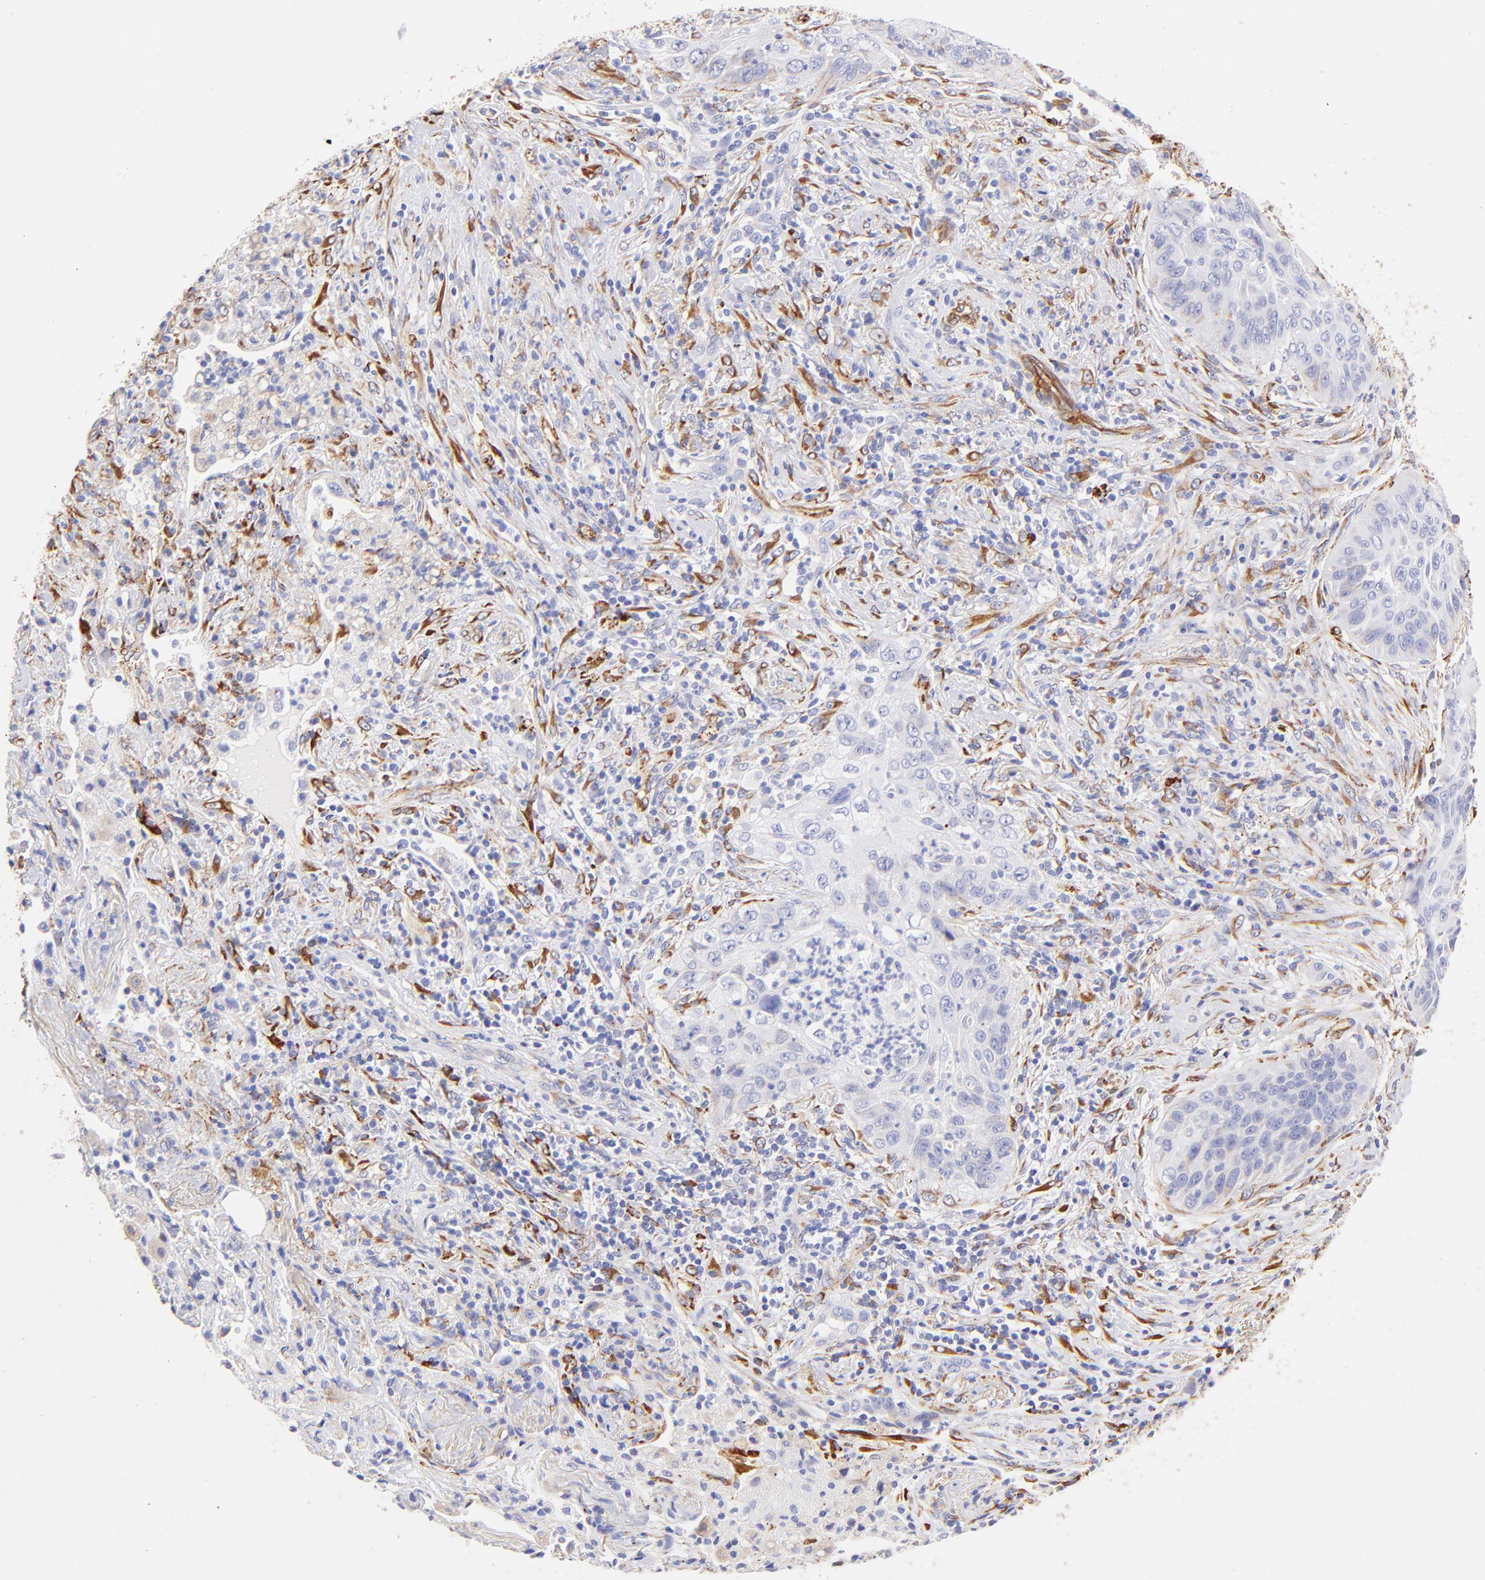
{"staining": {"intensity": "weak", "quantity": "<25%", "location": "cytoplasmic/membranous"}, "tissue": "lung cancer", "cell_type": "Tumor cells", "image_type": "cancer", "snomed": [{"axis": "morphology", "description": "Squamous cell carcinoma, NOS"}, {"axis": "topography", "description": "Lung"}], "caption": "DAB (3,3'-diaminobenzidine) immunohistochemical staining of squamous cell carcinoma (lung) exhibits no significant expression in tumor cells.", "gene": "SPARC", "patient": {"sex": "female", "age": 67}}